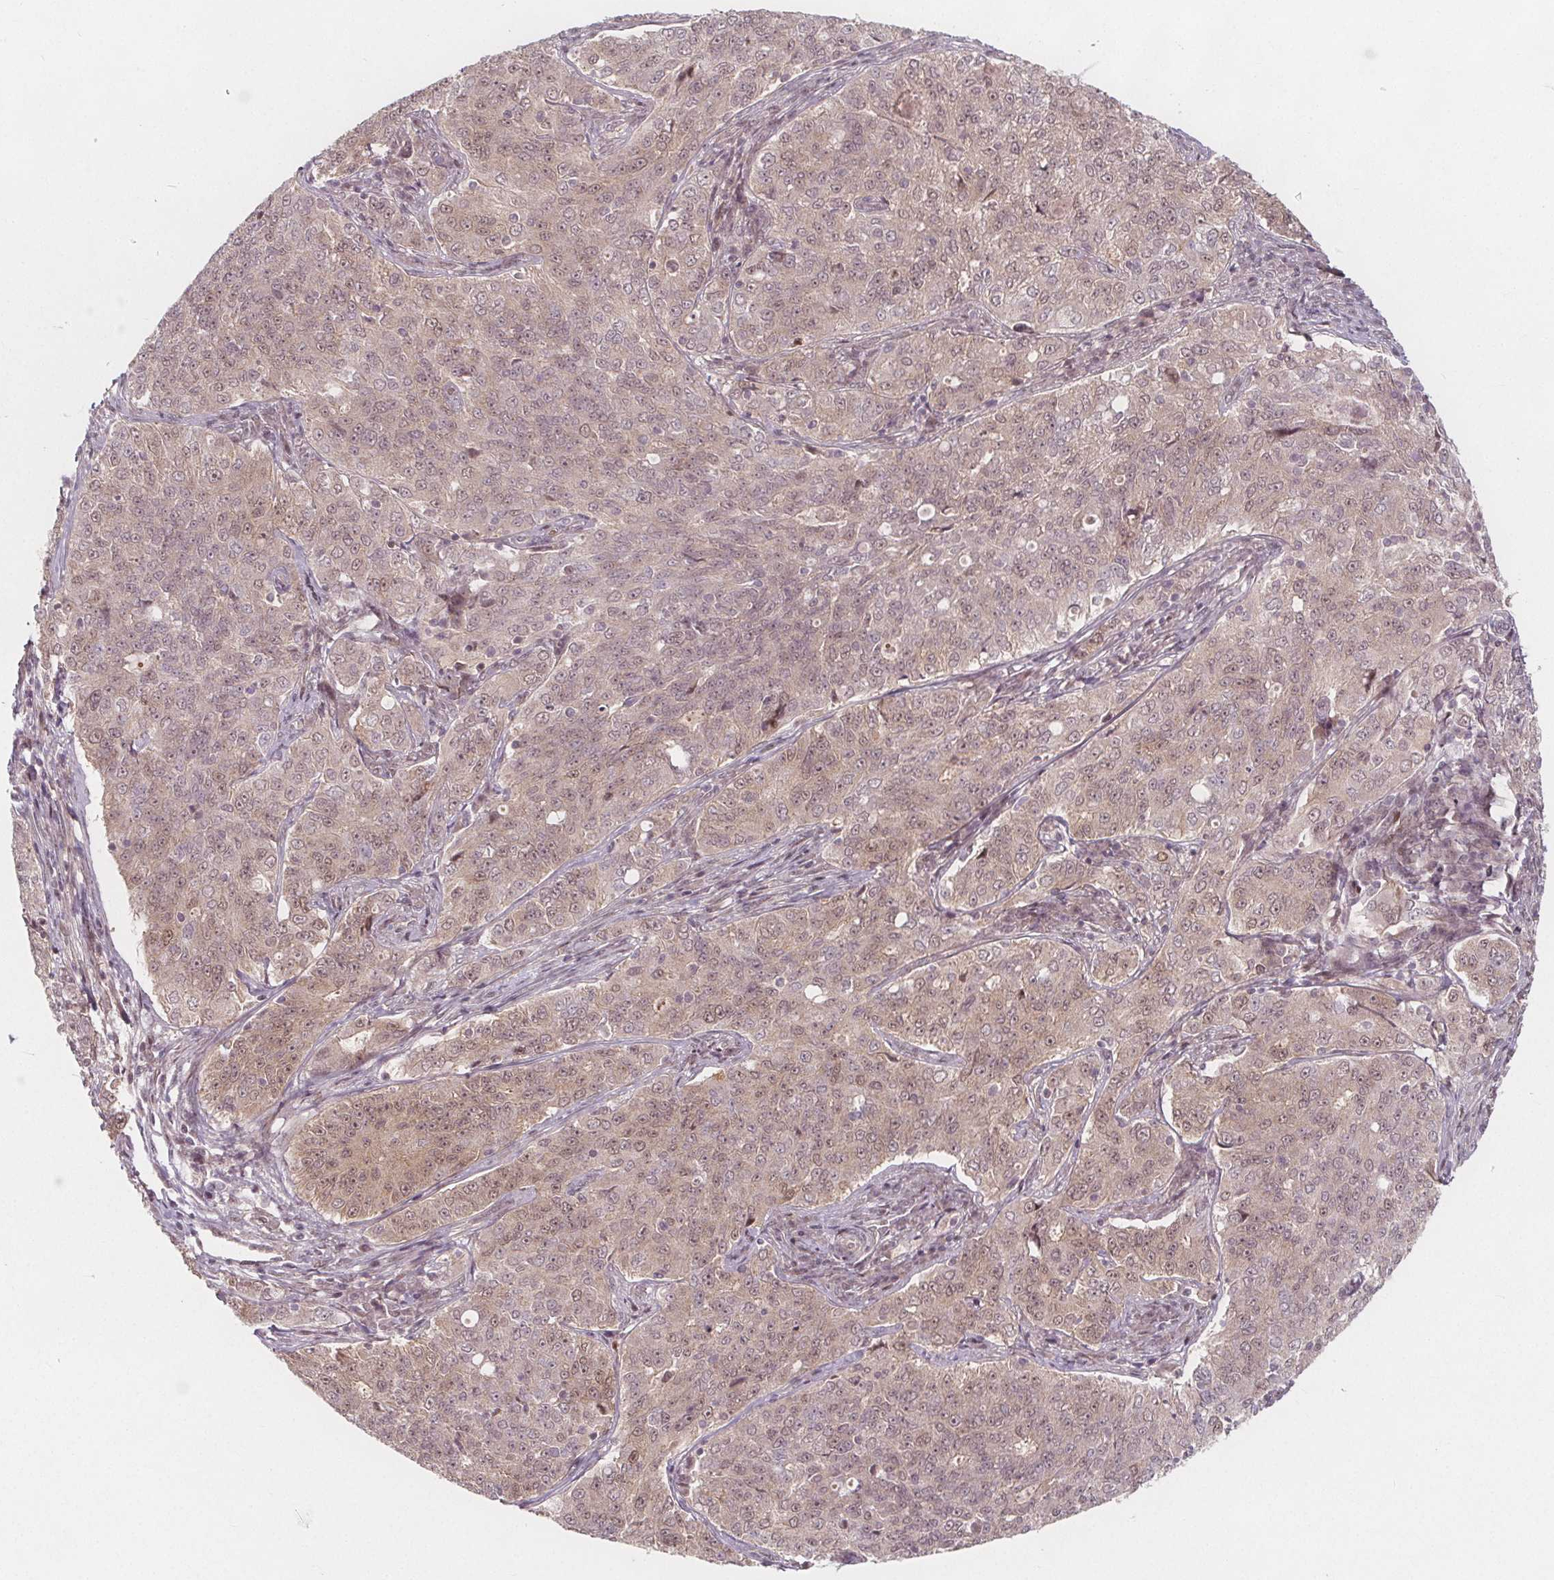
{"staining": {"intensity": "weak", "quantity": "25%-75%", "location": "nuclear"}, "tissue": "endometrial cancer", "cell_type": "Tumor cells", "image_type": "cancer", "snomed": [{"axis": "morphology", "description": "Adenocarcinoma, NOS"}, {"axis": "topography", "description": "Endometrium"}], "caption": "An IHC image of neoplastic tissue is shown. Protein staining in brown shows weak nuclear positivity in endometrial cancer within tumor cells.", "gene": "AKT1S1", "patient": {"sex": "female", "age": 43}}